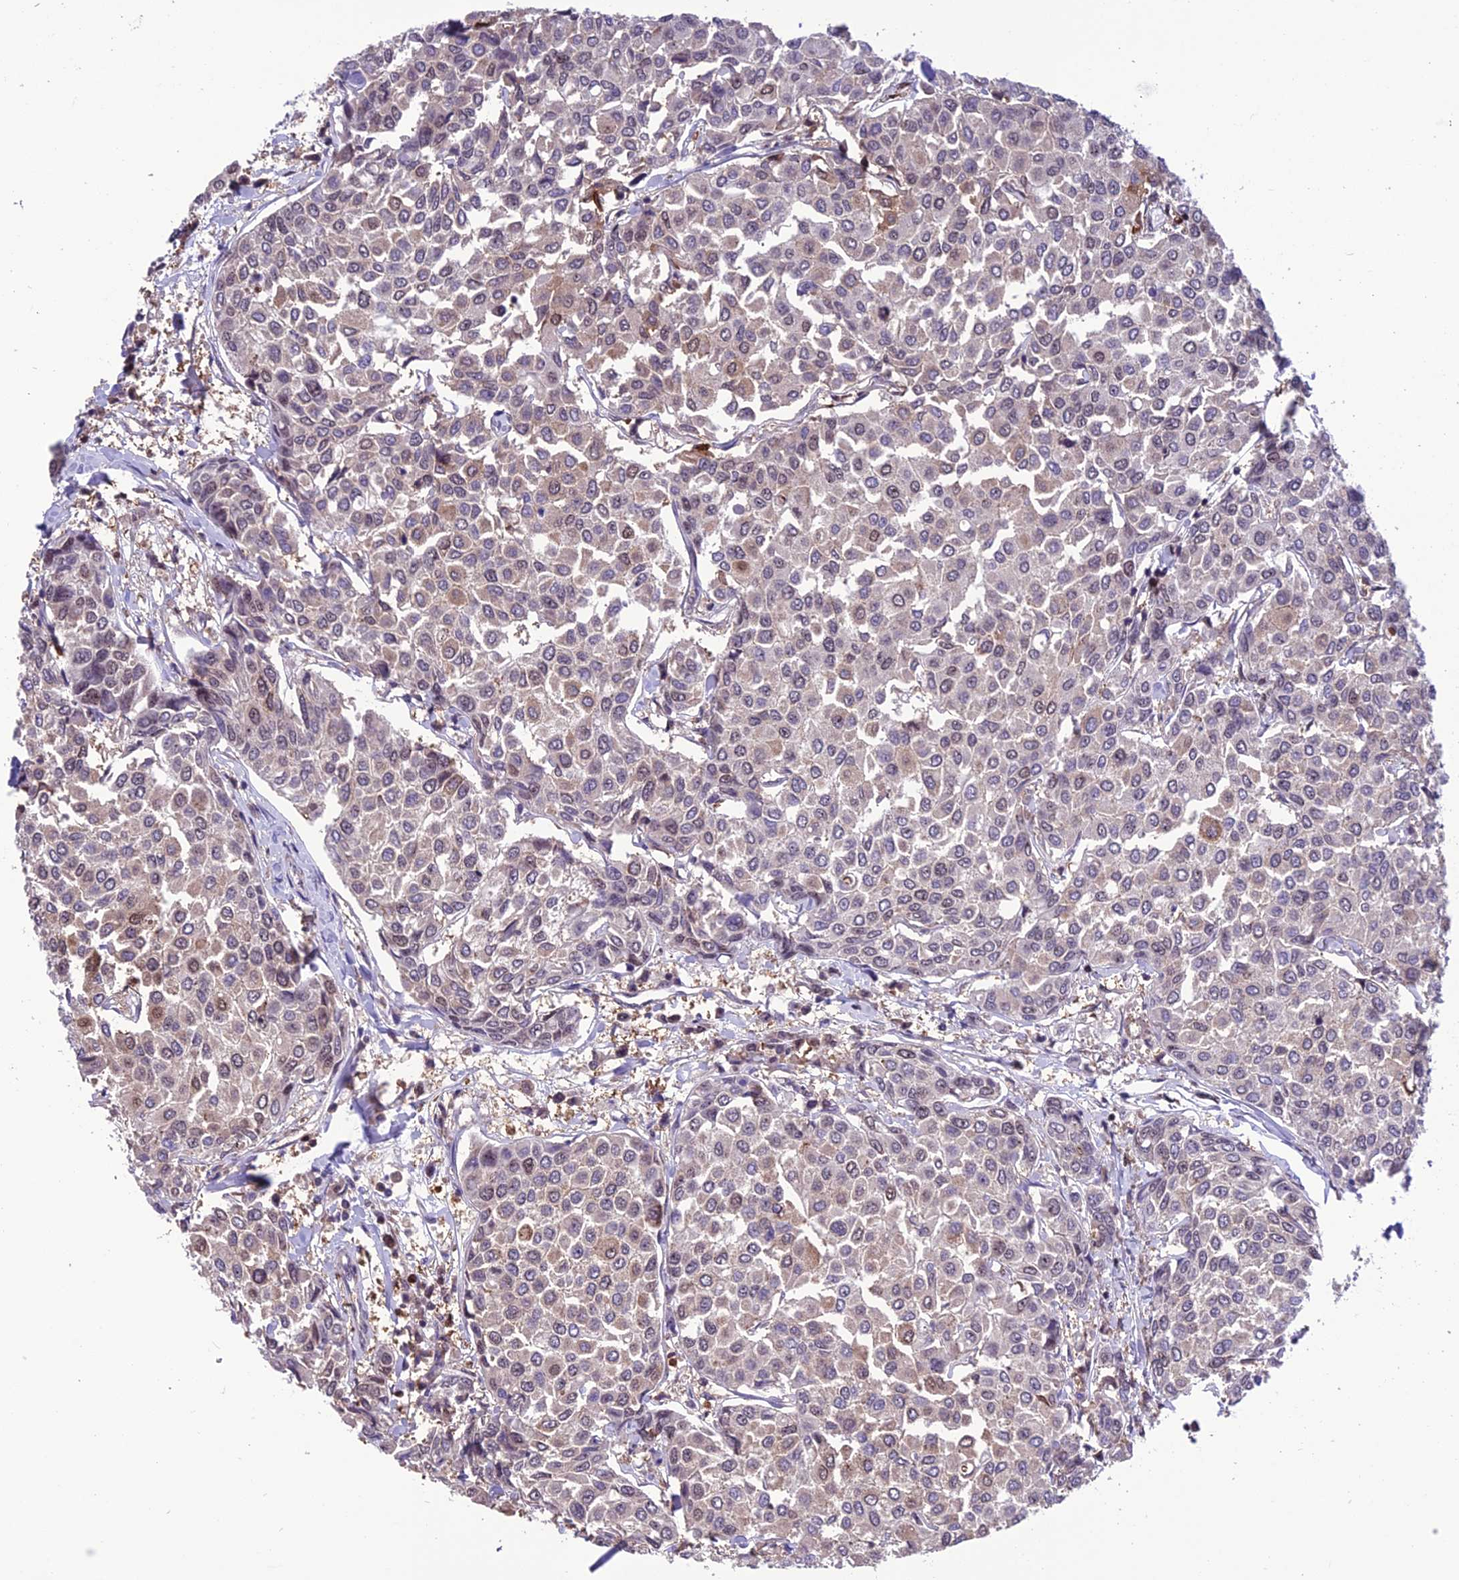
{"staining": {"intensity": "weak", "quantity": "25%-75%", "location": "cytoplasmic/membranous,nuclear"}, "tissue": "breast cancer", "cell_type": "Tumor cells", "image_type": "cancer", "snomed": [{"axis": "morphology", "description": "Duct carcinoma"}, {"axis": "topography", "description": "Breast"}], "caption": "IHC image of human infiltrating ductal carcinoma (breast) stained for a protein (brown), which shows low levels of weak cytoplasmic/membranous and nuclear staining in approximately 25%-75% of tumor cells.", "gene": "MIS12", "patient": {"sex": "female", "age": 55}}